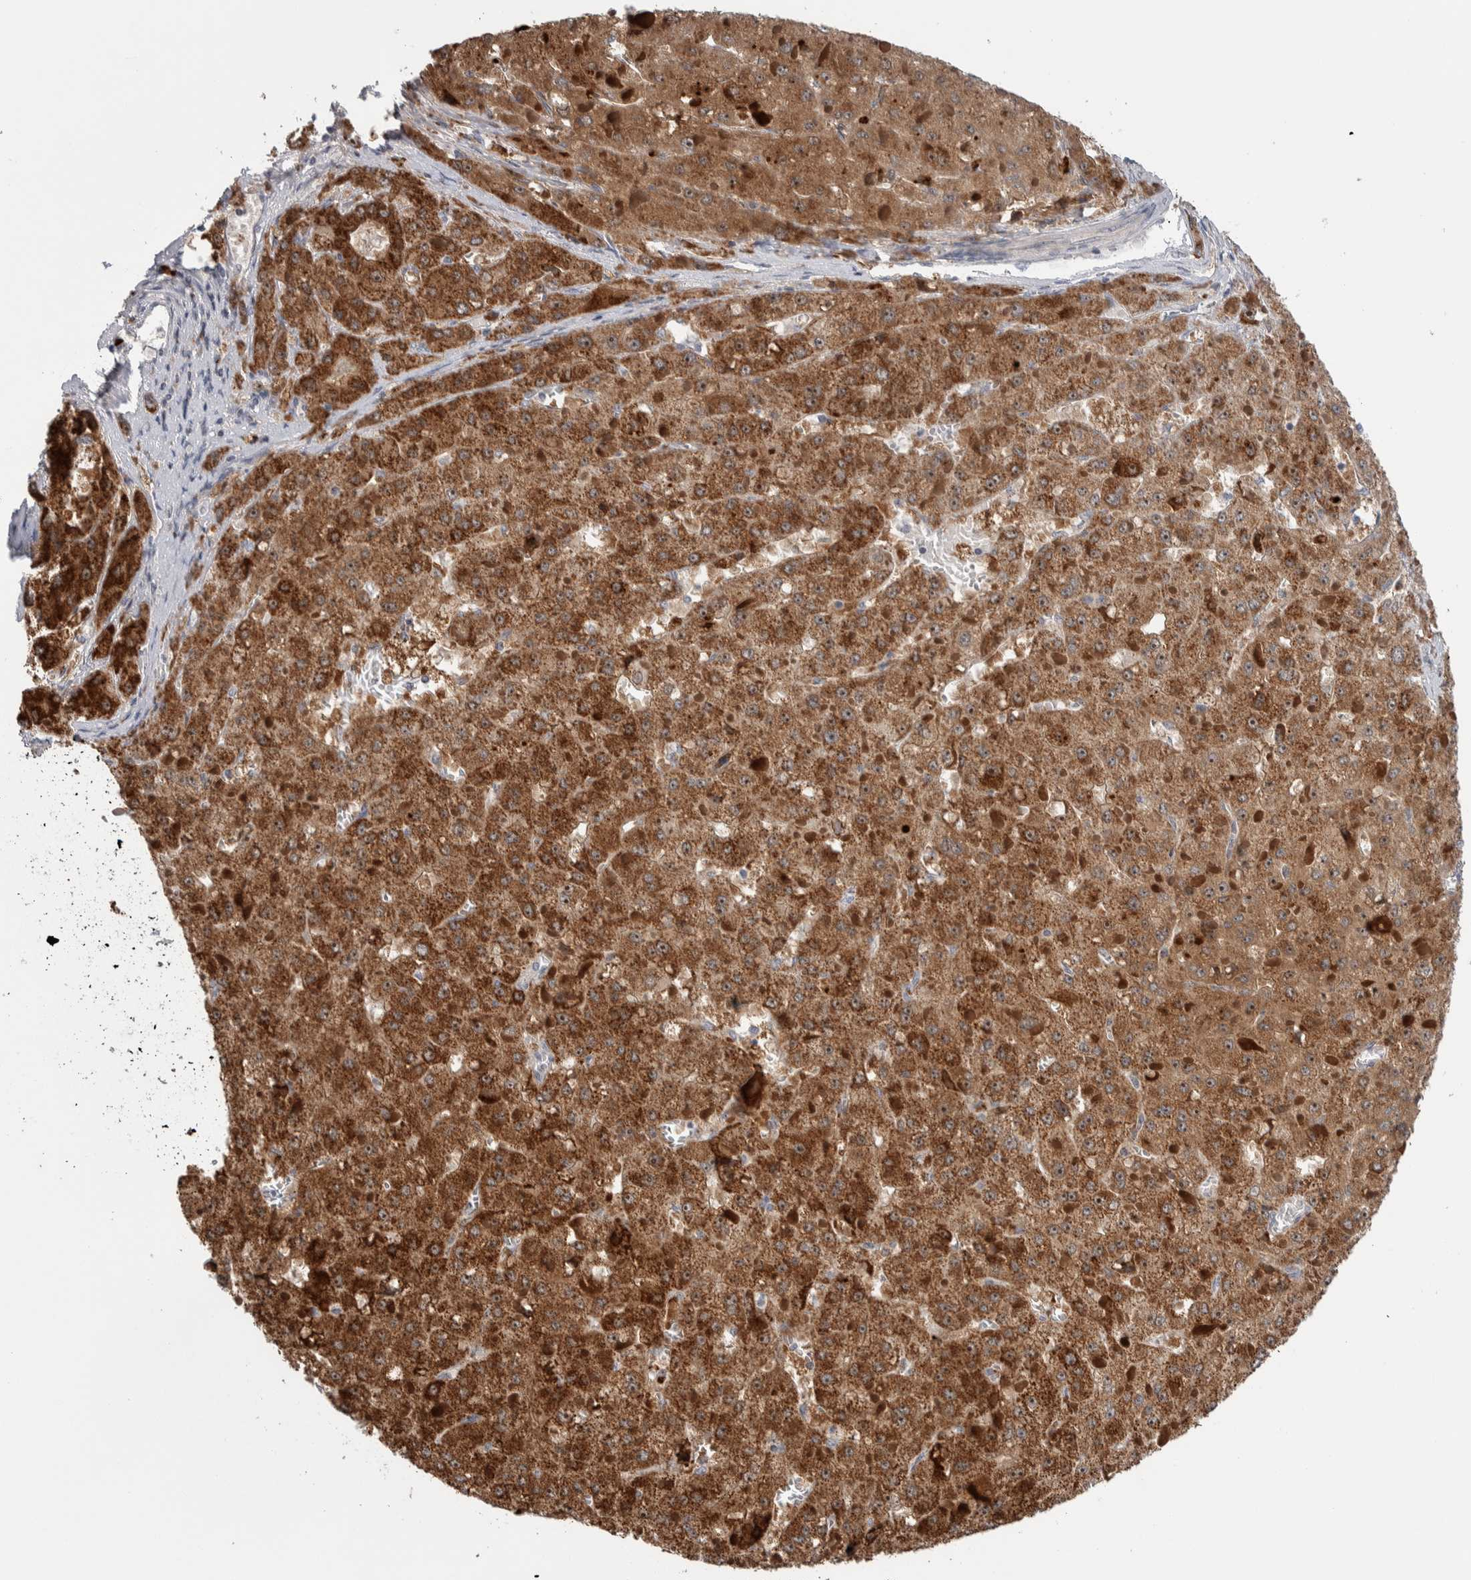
{"staining": {"intensity": "strong", "quantity": ">75%", "location": "cytoplasmic/membranous"}, "tissue": "liver cancer", "cell_type": "Tumor cells", "image_type": "cancer", "snomed": [{"axis": "morphology", "description": "Carcinoma, Hepatocellular, NOS"}, {"axis": "topography", "description": "Liver"}], "caption": "Immunohistochemistry (IHC) staining of liver cancer (hepatocellular carcinoma), which demonstrates high levels of strong cytoplasmic/membranous positivity in approximately >75% of tumor cells indicating strong cytoplasmic/membranous protein staining. The staining was performed using DAB (3,3'-diaminobenzidine) (brown) for protein detection and nuclei were counterstained in hematoxylin (blue).", "gene": "PRRG4", "patient": {"sex": "female", "age": 73}}